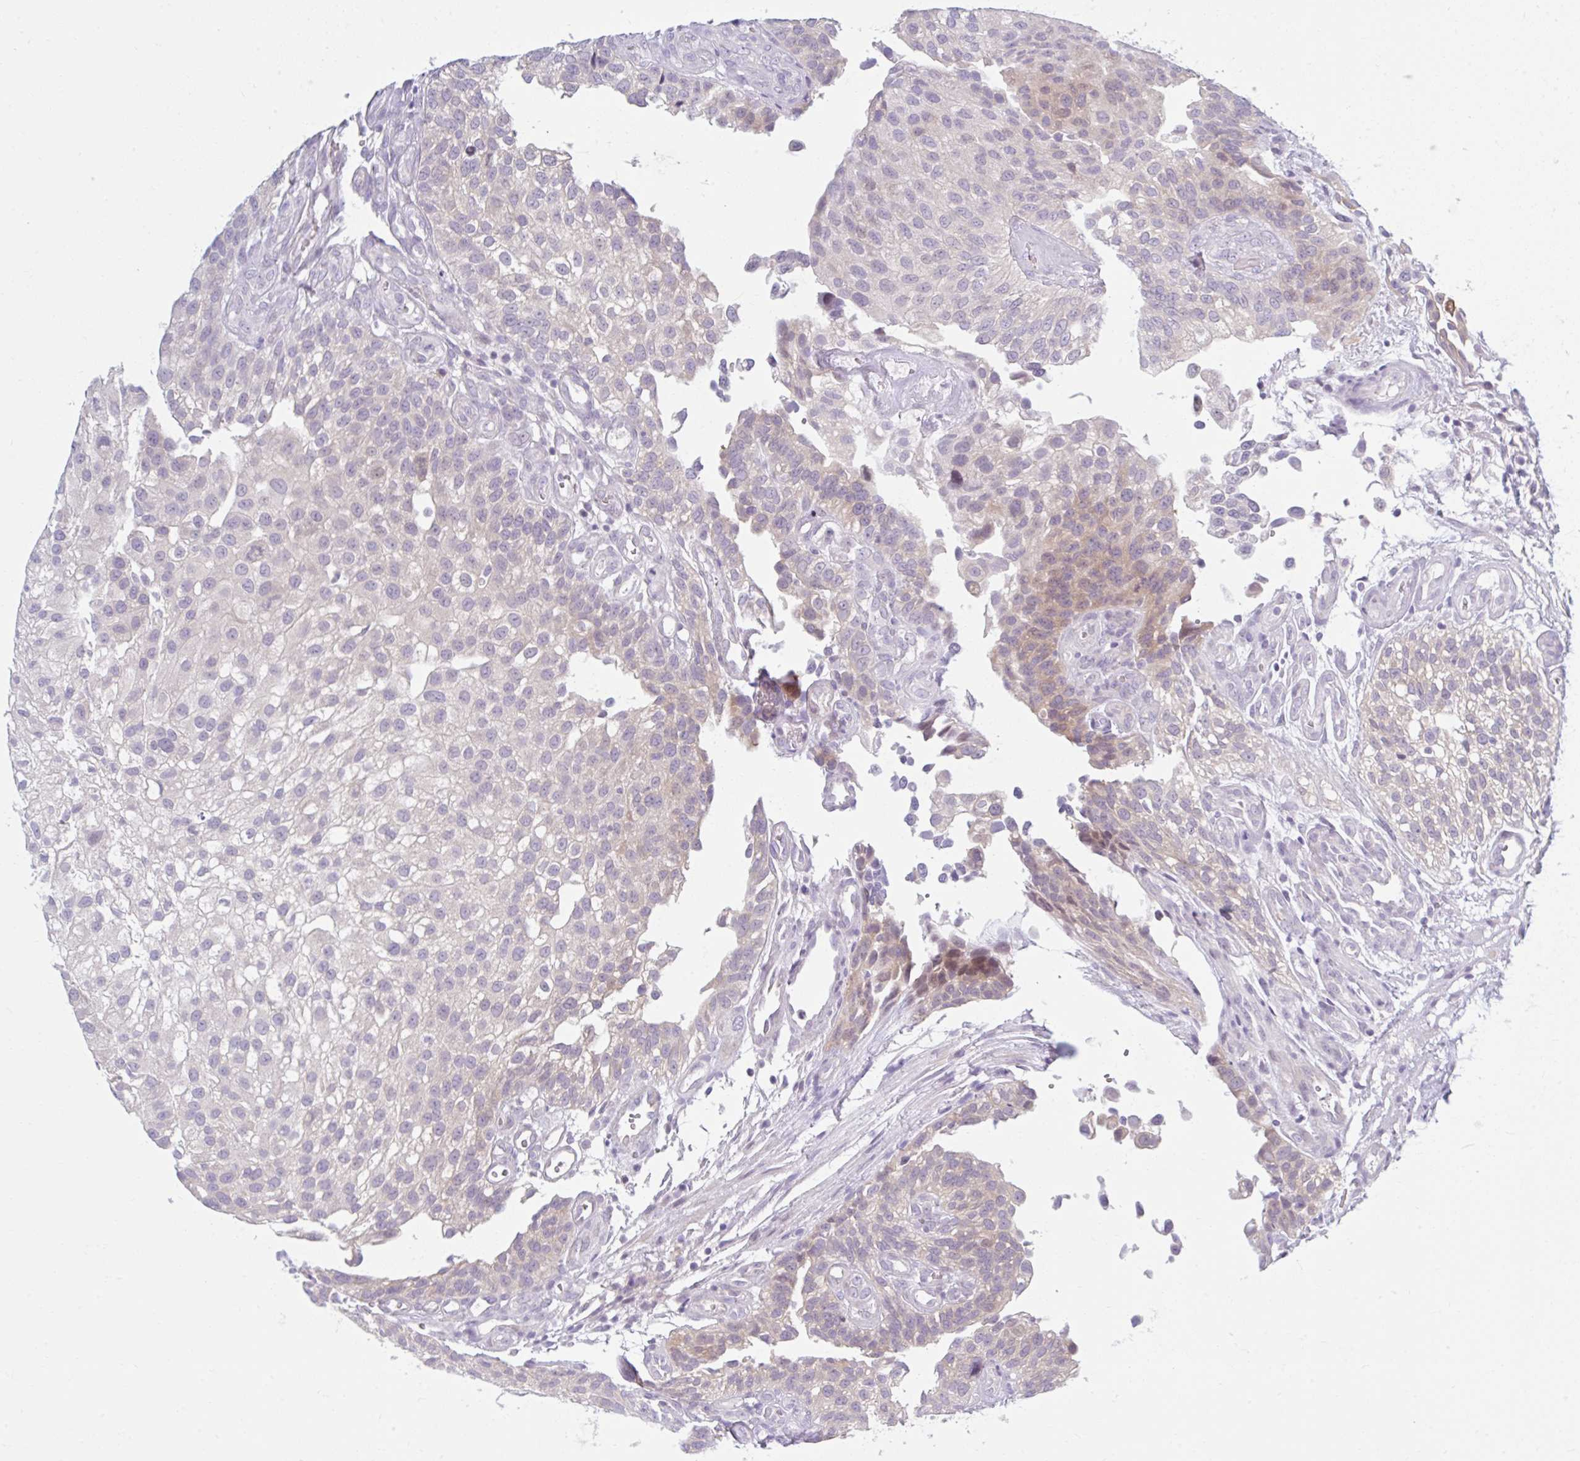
{"staining": {"intensity": "weak", "quantity": "25%-75%", "location": "cytoplasmic/membranous,nuclear"}, "tissue": "urothelial cancer", "cell_type": "Tumor cells", "image_type": "cancer", "snomed": [{"axis": "morphology", "description": "Urothelial carcinoma, NOS"}, {"axis": "topography", "description": "Urinary bladder"}], "caption": "The immunohistochemical stain labels weak cytoplasmic/membranous and nuclear positivity in tumor cells of urothelial cancer tissue.", "gene": "FAM153A", "patient": {"sex": "male", "age": 87}}